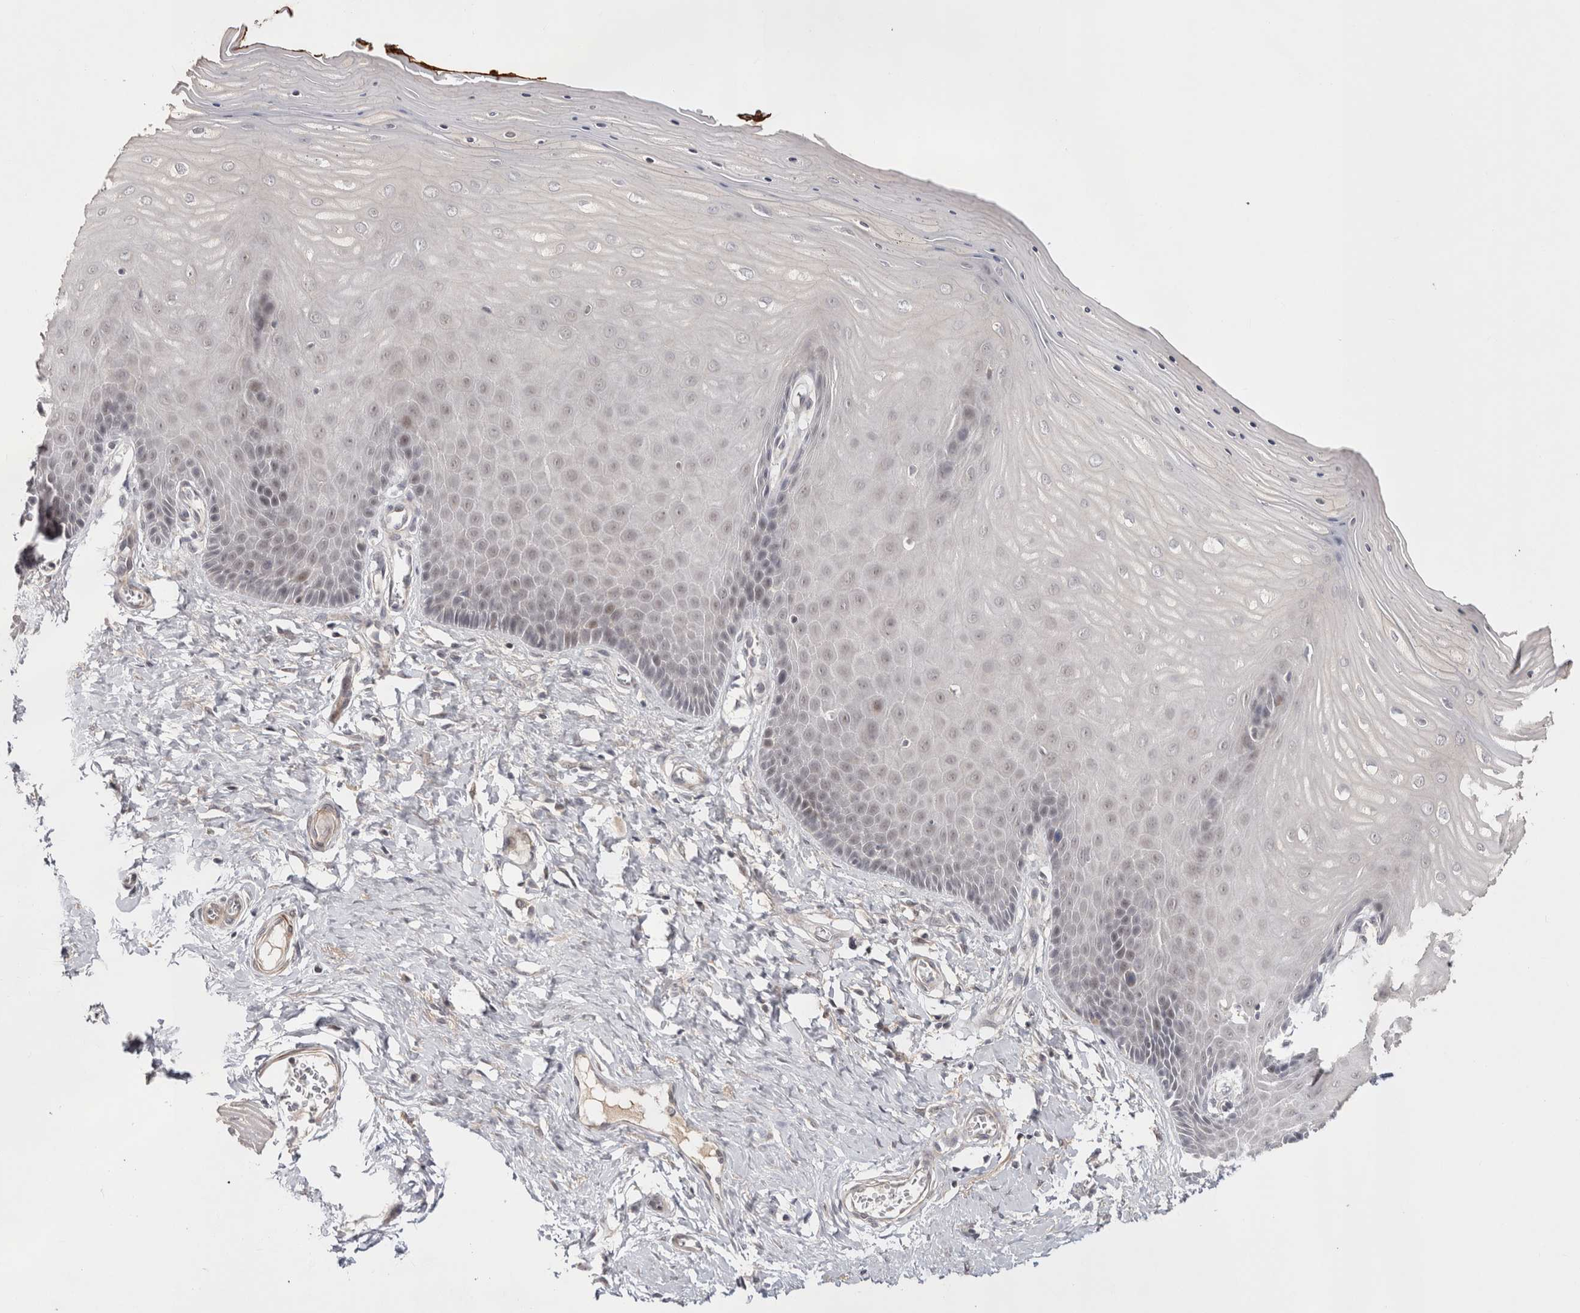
{"staining": {"intensity": "weak", "quantity": "<25%", "location": "cytoplasmic/membranous"}, "tissue": "cervix", "cell_type": "Glandular cells", "image_type": "normal", "snomed": [{"axis": "morphology", "description": "Normal tissue, NOS"}, {"axis": "topography", "description": "Cervix"}], "caption": "IHC micrograph of unremarkable cervix: cervix stained with DAB displays no significant protein expression in glandular cells.", "gene": "ZNF318", "patient": {"sex": "female", "age": 55}}